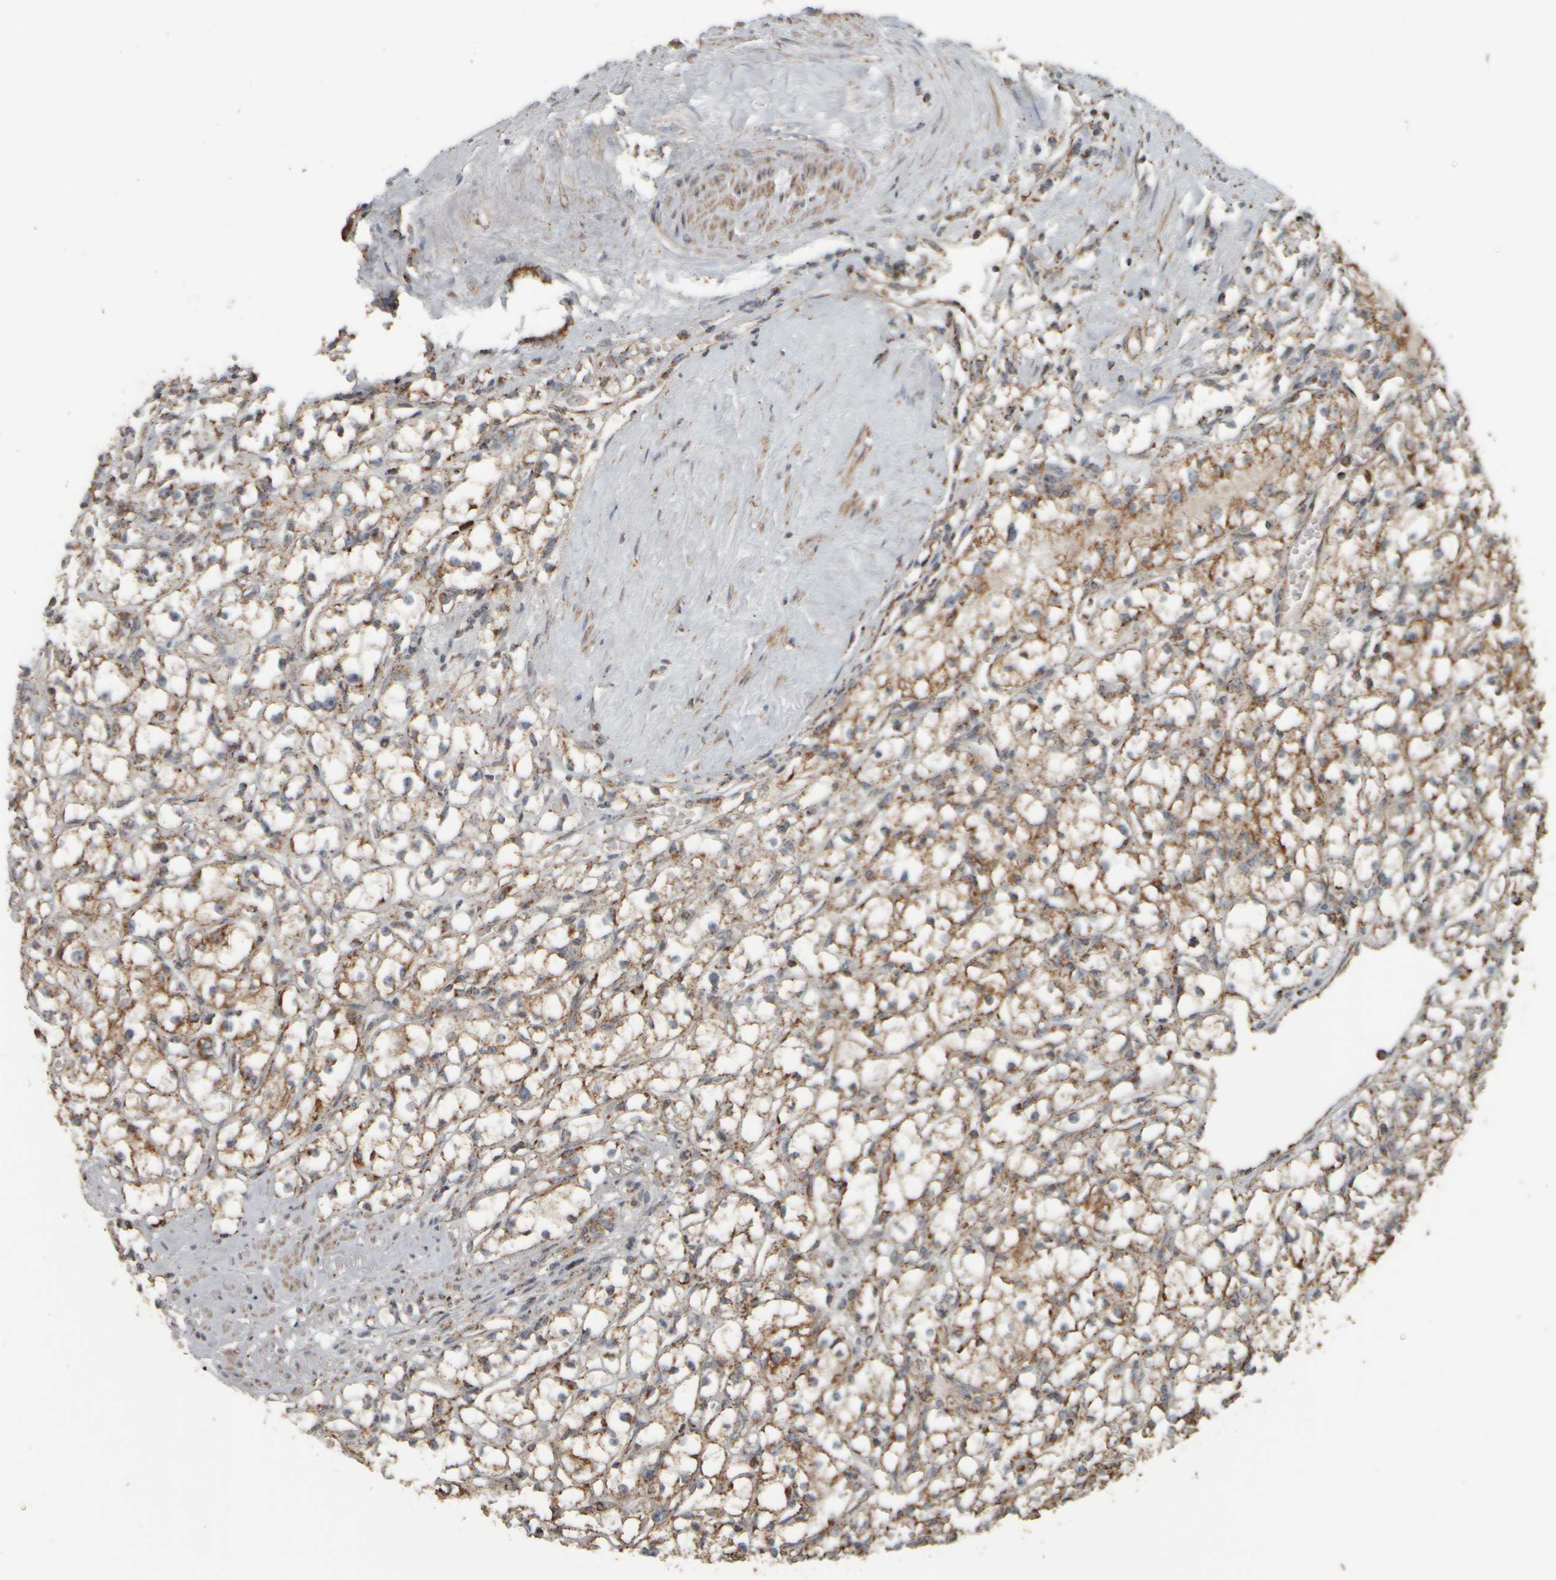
{"staining": {"intensity": "moderate", "quantity": ">75%", "location": "cytoplasmic/membranous"}, "tissue": "renal cancer", "cell_type": "Tumor cells", "image_type": "cancer", "snomed": [{"axis": "morphology", "description": "Adenocarcinoma, NOS"}, {"axis": "topography", "description": "Kidney"}], "caption": "Human renal cancer (adenocarcinoma) stained with a brown dye reveals moderate cytoplasmic/membranous positive expression in approximately >75% of tumor cells.", "gene": "APBB2", "patient": {"sex": "male", "age": 56}}